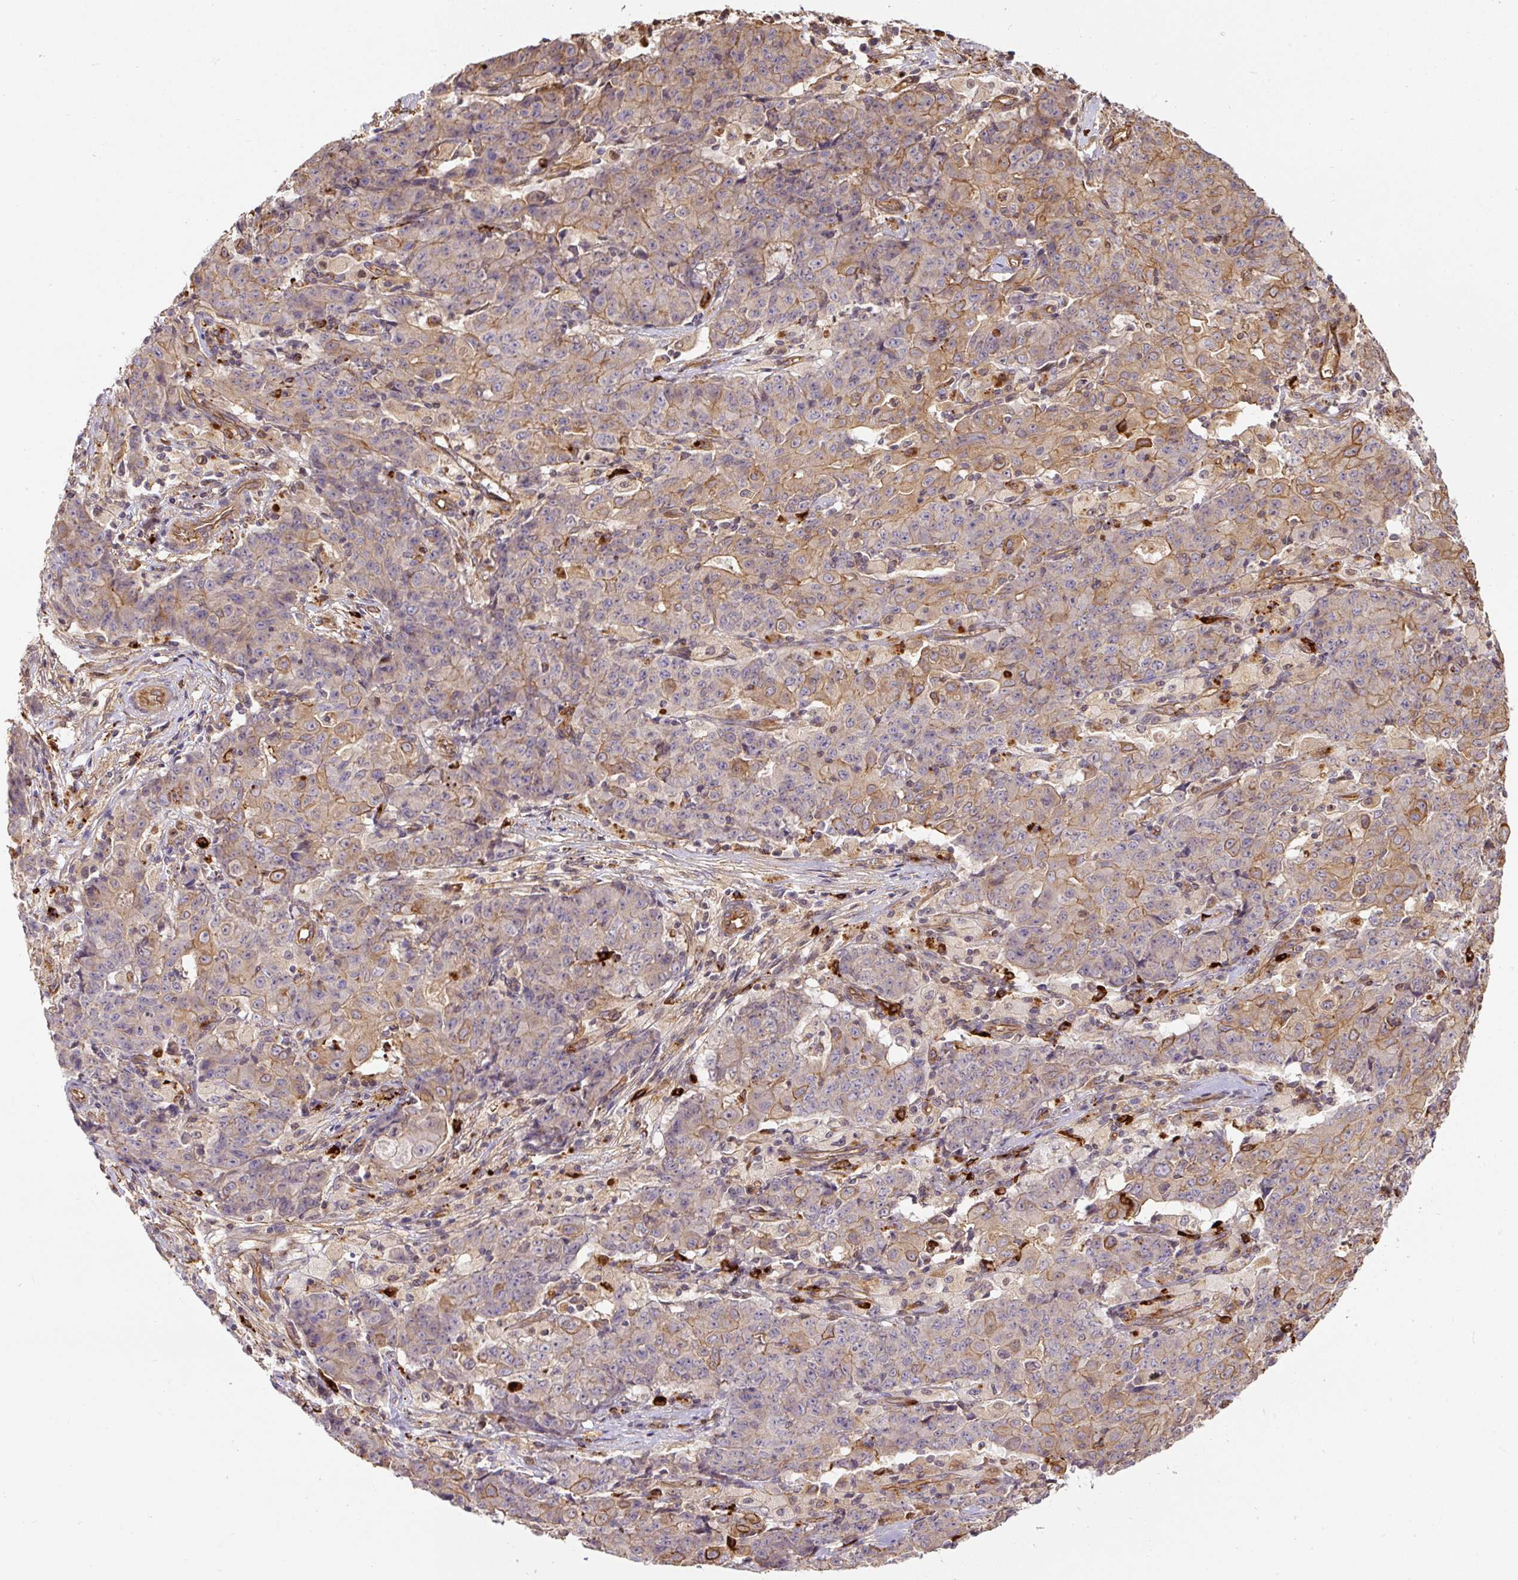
{"staining": {"intensity": "moderate", "quantity": "25%-75%", "location": "cytoplasmic/membranous"}, "tissue": "ovarian cancer", "cell_type": "Tumor cells", "image_type": "cancer", "snomed": [{"axis": "morphology", "description": "Carcinoma, endometroid"}, {"axis": "topography", "description": "Ovary"}], "caption": "Immunohistochemistry (DAB) staining of ovarian endometroid carcinoma displays moderate cytoplasmic/membranous protein positivity in about 25%-75% of tumor cells. The protein of interest is shown in brown color, while the nuclei are stained blue.", "gene": "B3GALT5", "patient": {"sex": "female", "age": 42}}